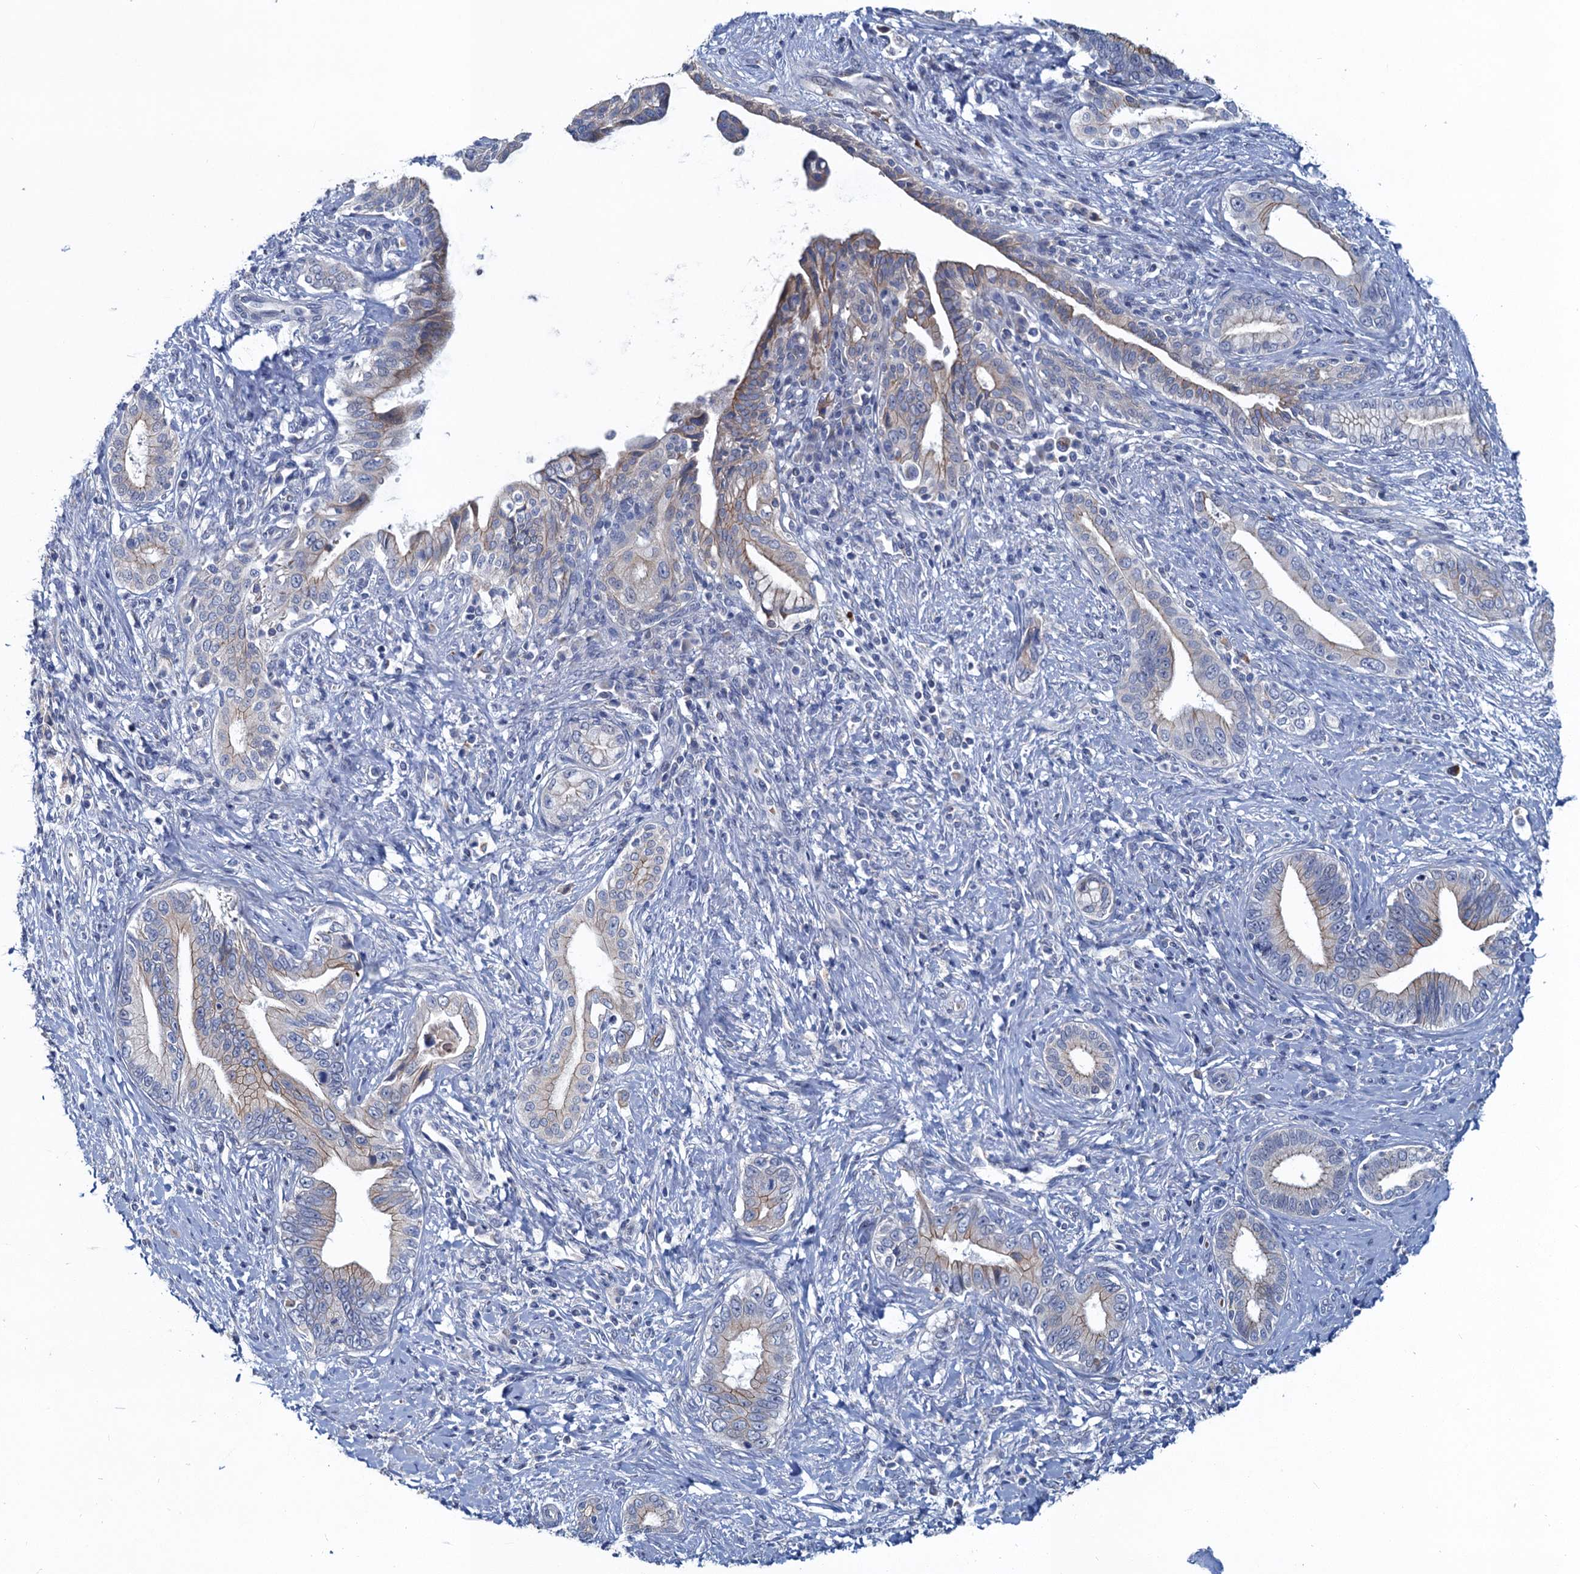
{"staining": {"intensity": "weak", "quantity": "<25%", "location": "cytoplasmic/membranous"}, "tissue": "pancreatic cancer", "cell_type": "Tumor cells", "image_type": "cancer", "snomed": [{"axis": "morphology", "description": "Adenocarcinoma, NOS"}, {"axis": "topography", "description": "Pancreas"}], "caption": "DAB (3,3'-diaminobenzidine) immunohistochemical staining of human pancreatic adenocarcinoma exhibits no significant staining in tumor cells. (Stains: DAB IHC with hematoxylin counter stain, Microscopy: brightfield microscopy at high magnification).", "gene": "ATOSA", "patient": {"sex": "female", "age": 55}}